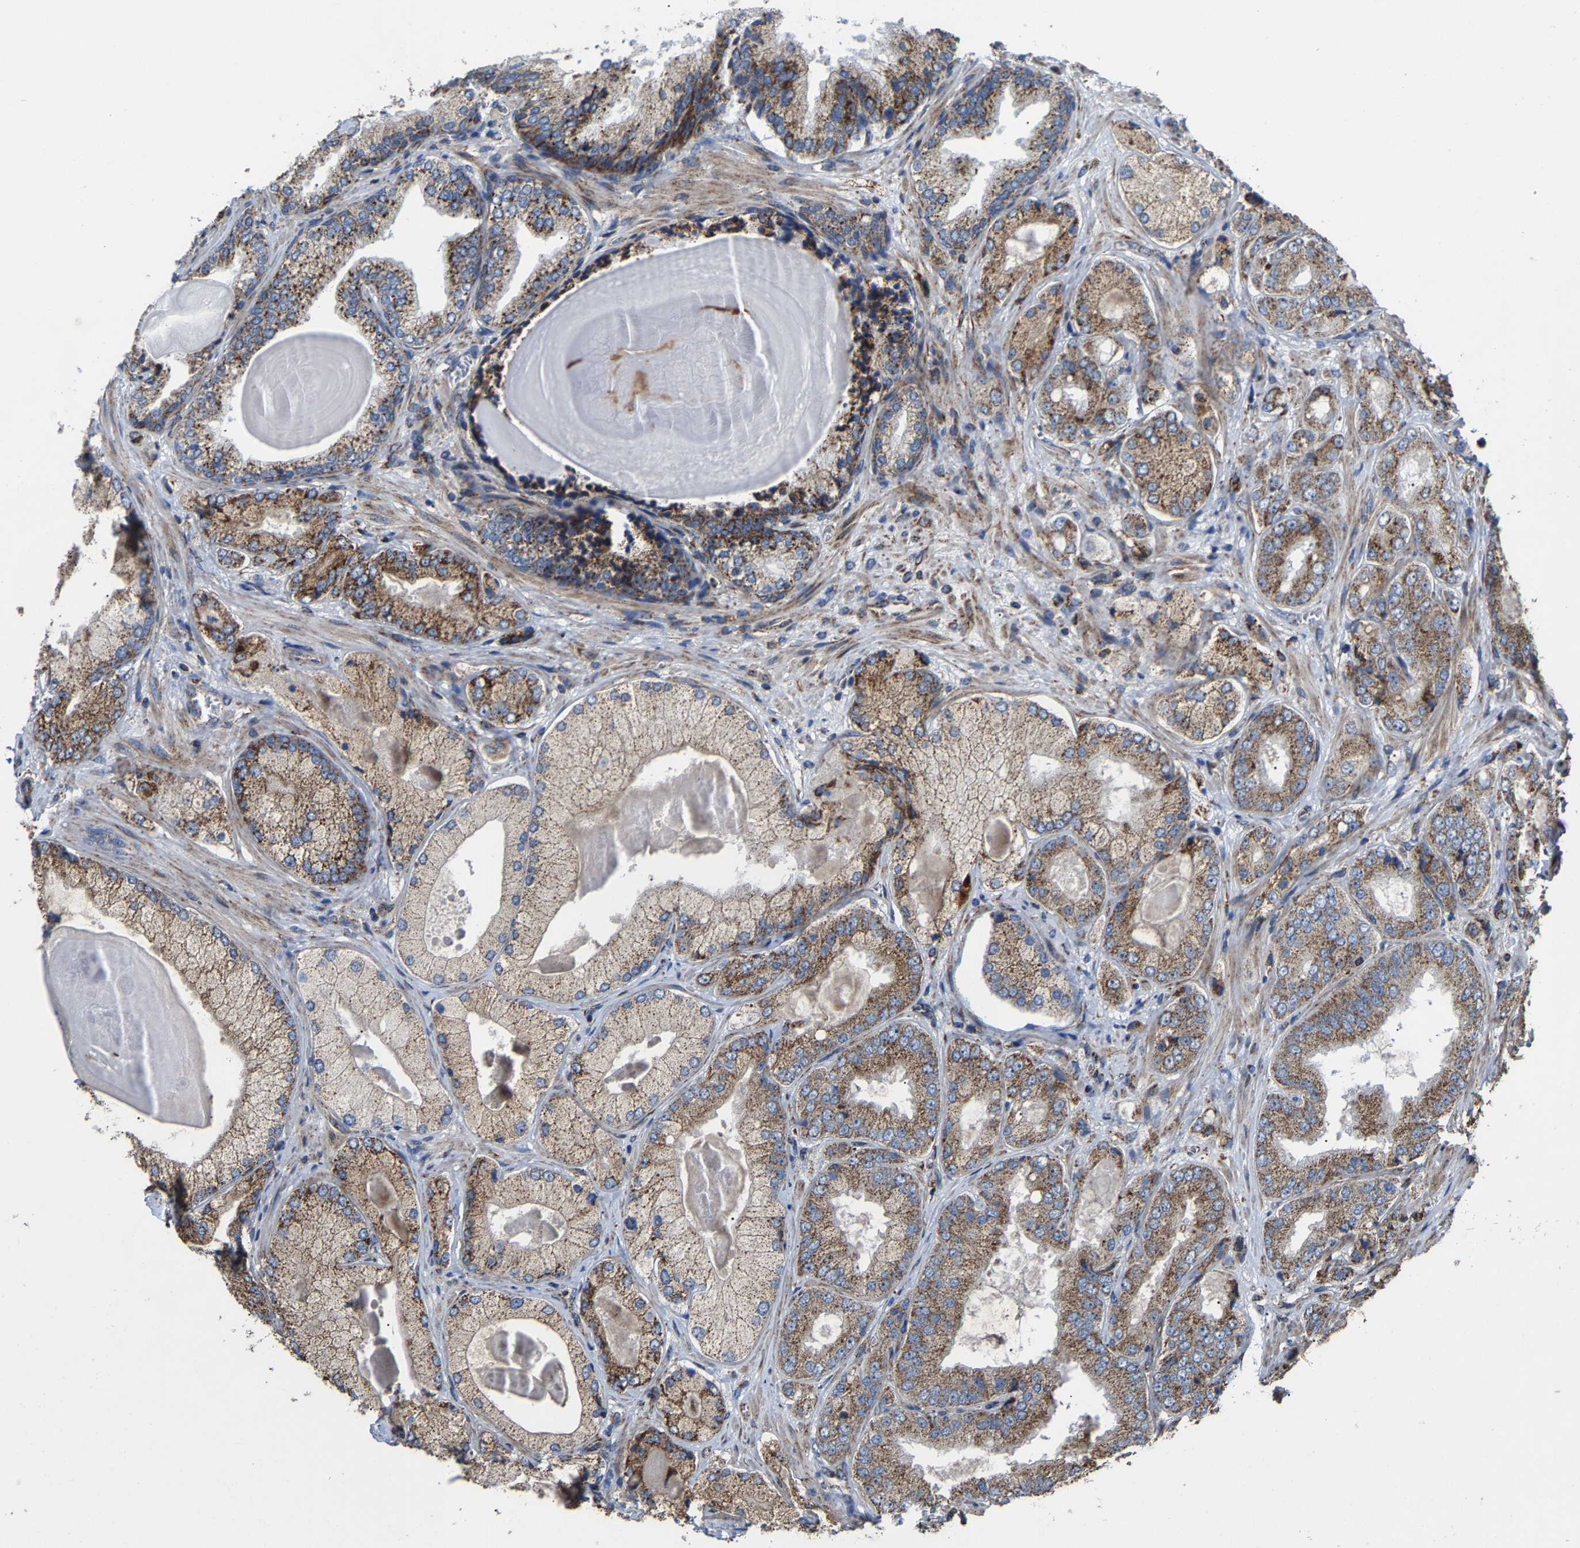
{"staining": {"intensity": "strong", "quantity": ">75%", "location": "cytoplasmic/membranous"}, "tissue": "prostate cancer", "cell_type": "Tumor cells", "image_type": "cancer", "snomed": [{"axis": "morphology", "description": "Adenocarcinoma, Low grade"}, {"axis": "topography", "description": "Prostate"}], "caption": "Strong cytoplasmic/membranous expression is present in about >75% of tumor cells in prostate adenocarcinoma (low-grade).", "gene": "NDUFV3", "patient": {"sex": "male", "age": 65}}